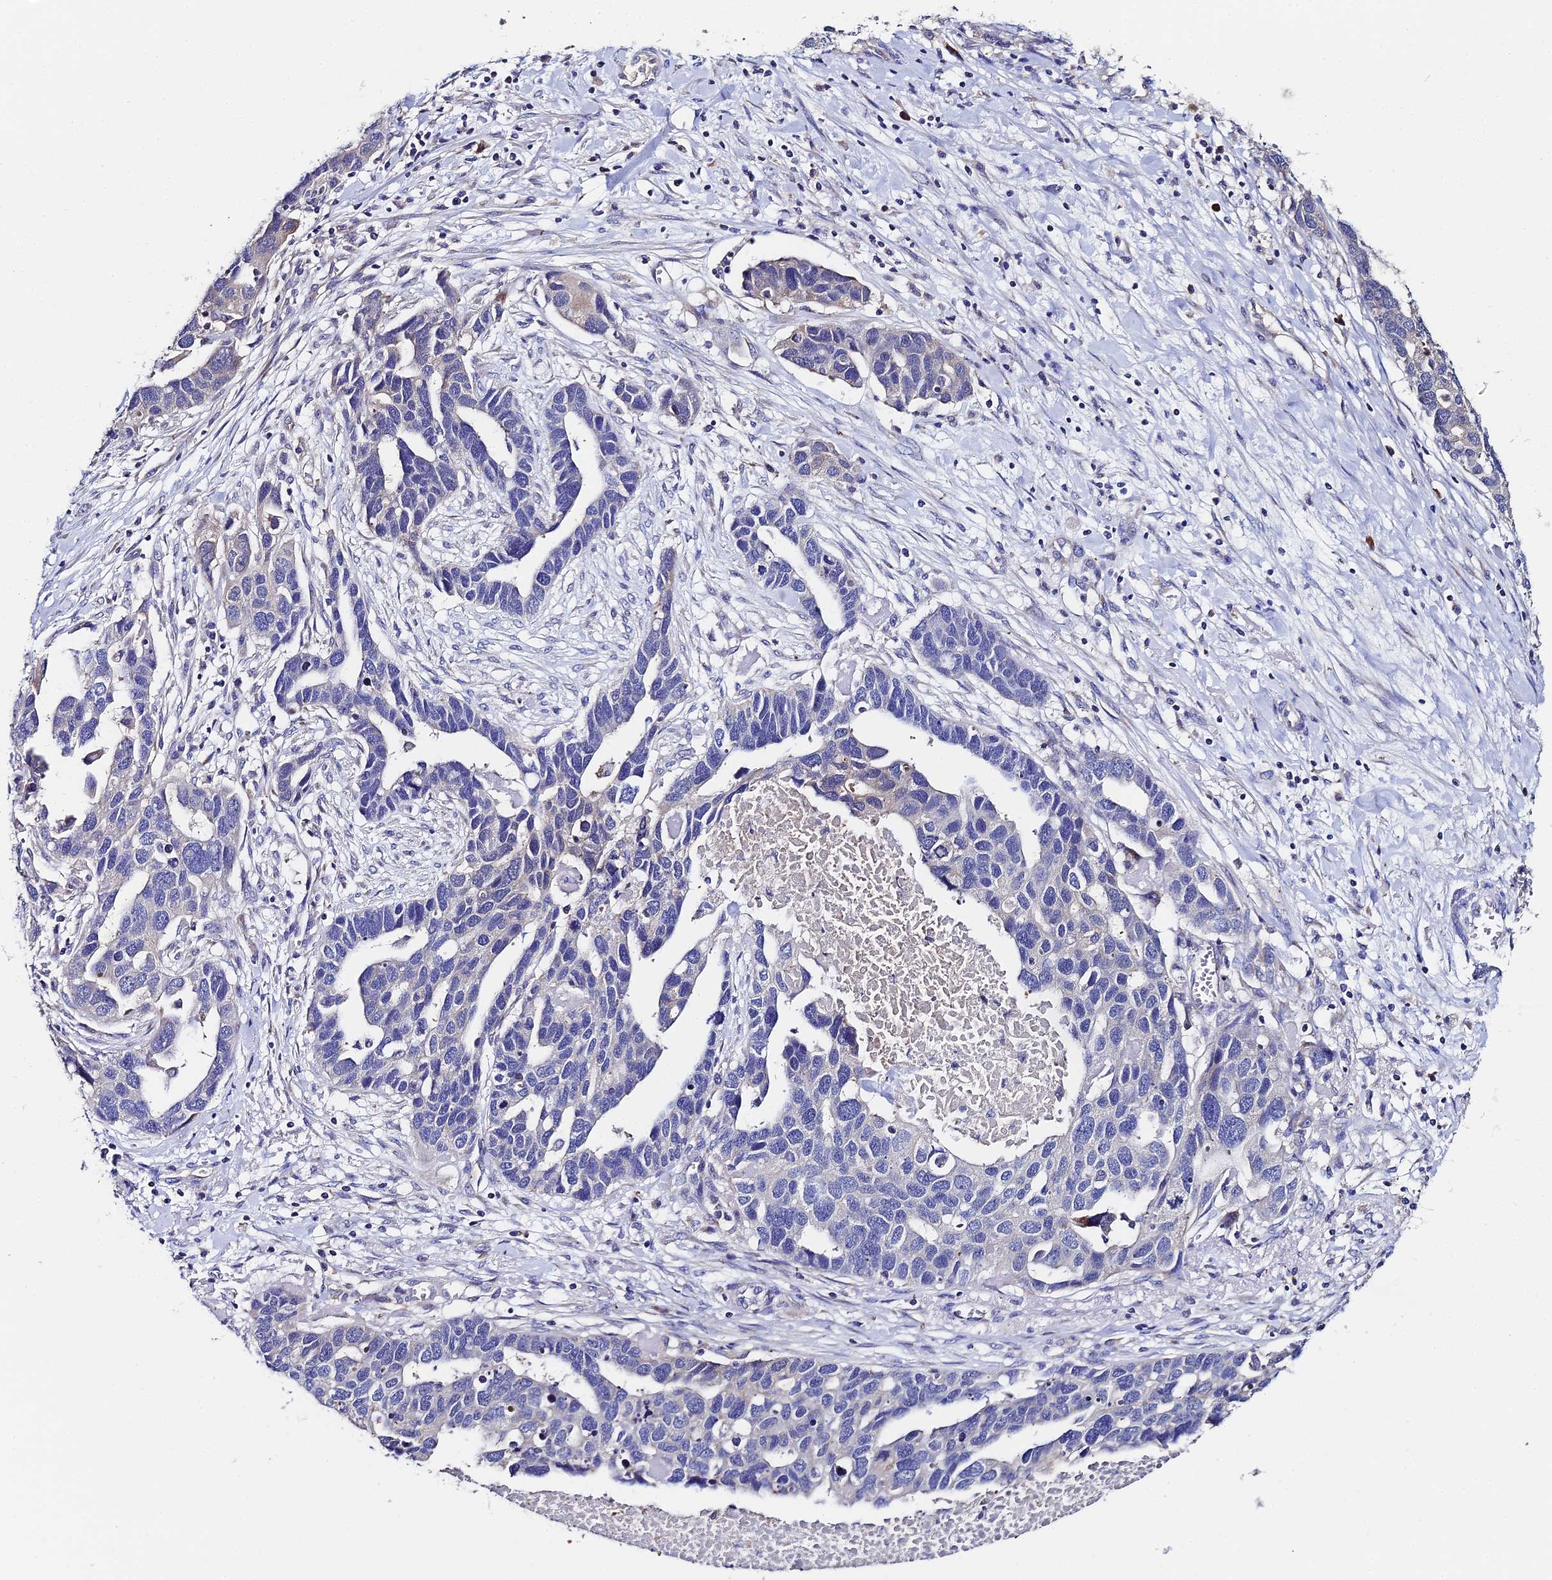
{"staining": {"intensity": "negative", "quantity": "none", "location": "none"}, "tissue": "ovarian cancer", "cell_type": "Tumor cells", "image_type": "cancer", "snomed": [{"axis": "morphology", "description": "Cystadenocarcinoma, serous, NOS"}, {"axis": "topography", "description": "Ovary"}], "caption": "This is an IHC micrograph of serous cystadenocarcinoma (ovarian). There is no staining in tumor cells.", "gene": "UBE2L3", "patient": {"sex": "female", "age": 54}}